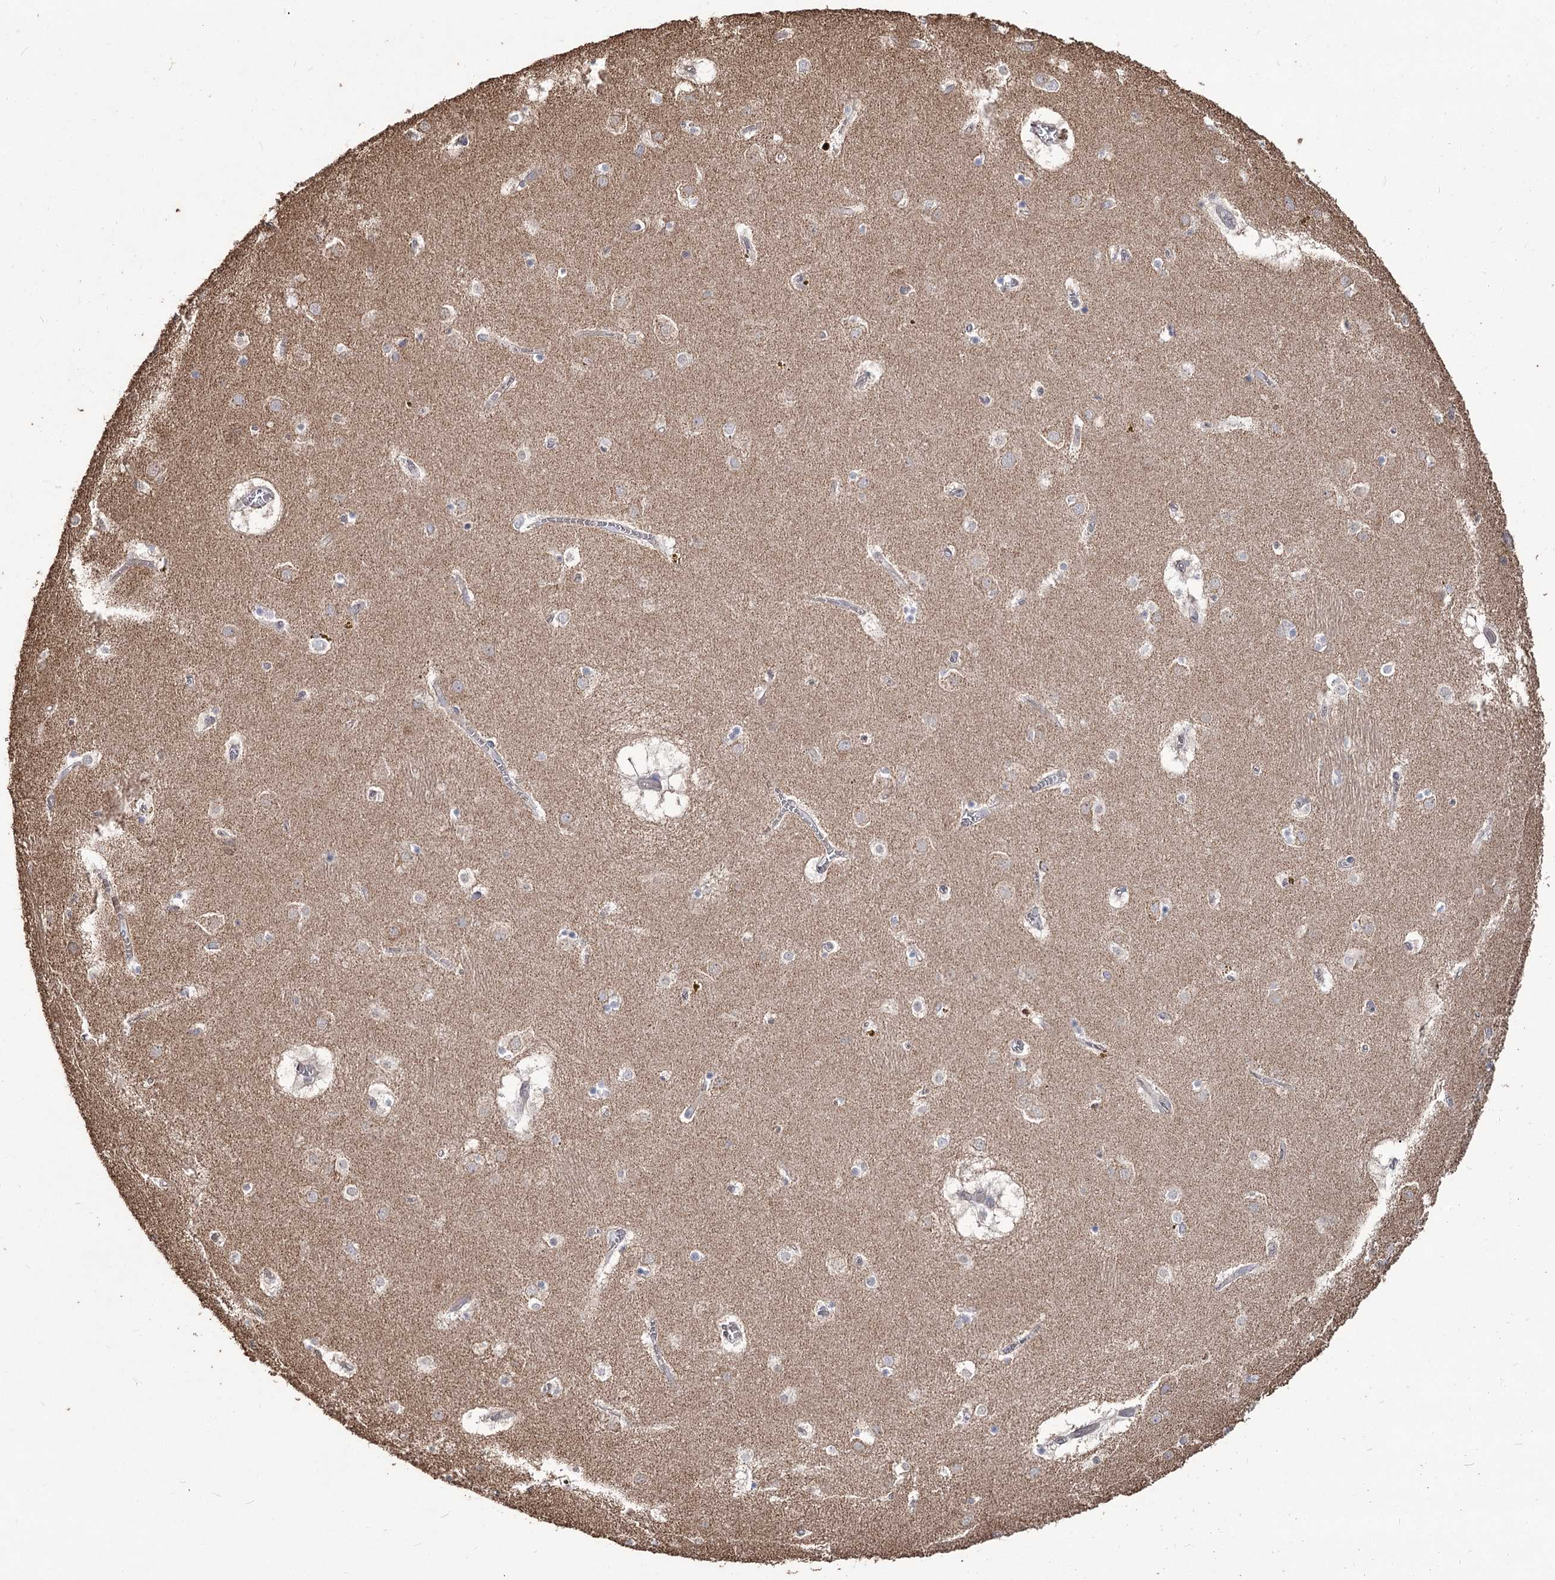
{"staining": {"intensity": "weak", "quantity": "<25%", "location": "cytoplasmic/membranous"}, "tissue": "caudate", "cell_type": "Glial cells", "image_type": "normal", "snomed": [{"axis": "morphology", "description": "Normal tissue, NOS"}, {"axis": "topography", "description": "Lateral ventricle wall"}], "caption": "This is a histopathology image of immunohistochemistry staining of normal caudate, which shows no expression in glial cells. (DAB (3,3'-diaminobenzidine) IHC, high magnification).", "gene": "STK17B", "patient": {"sex": "male", "age": 70}}